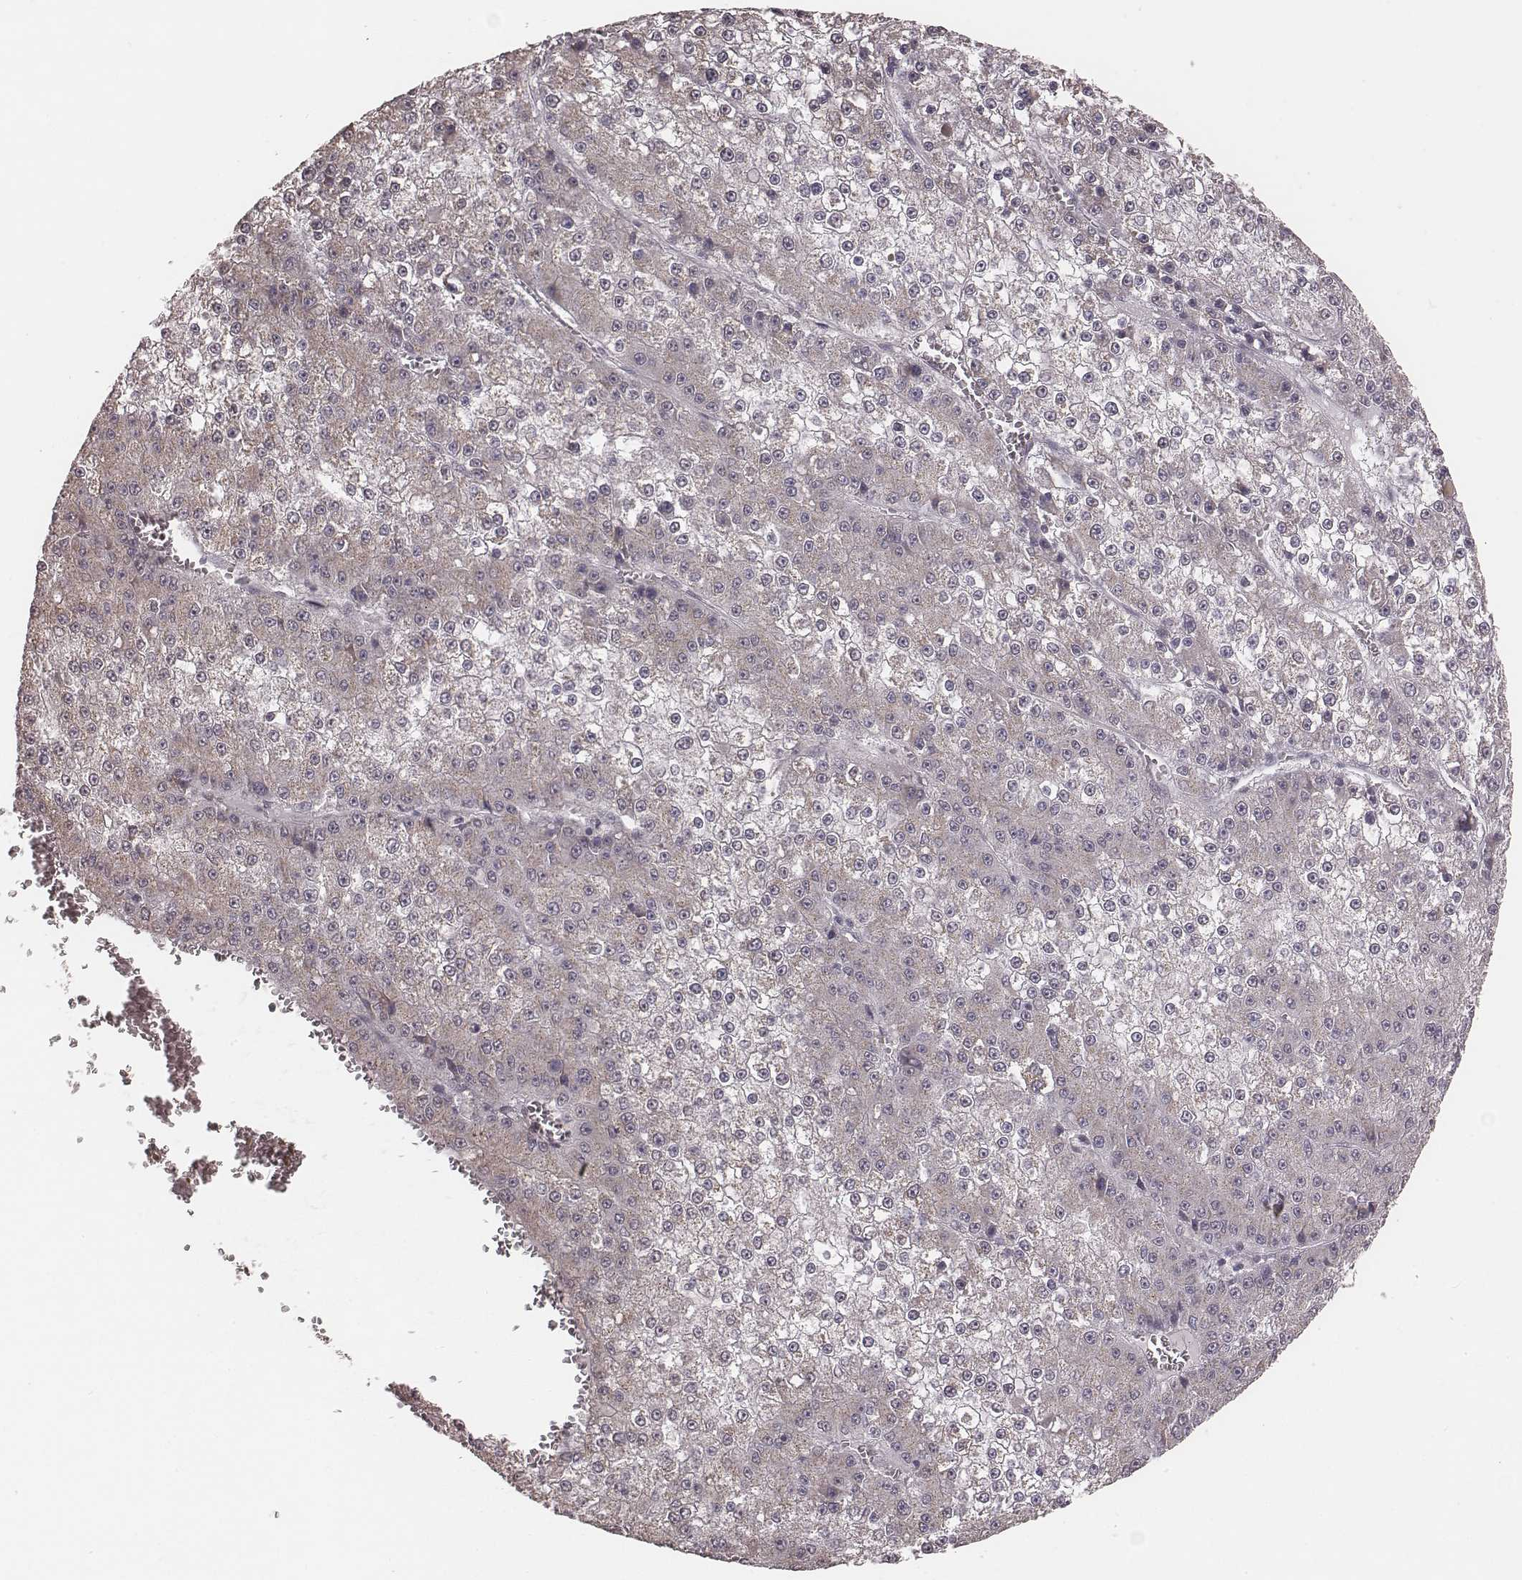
{"staining": {"intensity": "negative", "quantity": "none", "location": "none"}, "tissue": "liver cancer", "cell_type": "Tumor cells", "image_type": "cancer", "snomed": [{"axis": "morphology", "description": "Carcinoma, Hepatocellular, NOS"}, {"axis": "topography", "description": "Liver"}], "caption": "Tumor cells show no significant staining in liver cancer (hepatocellular carcinoma).", "gene": "SLC7A4", "patient": {"sex": "female", "age": 73}}